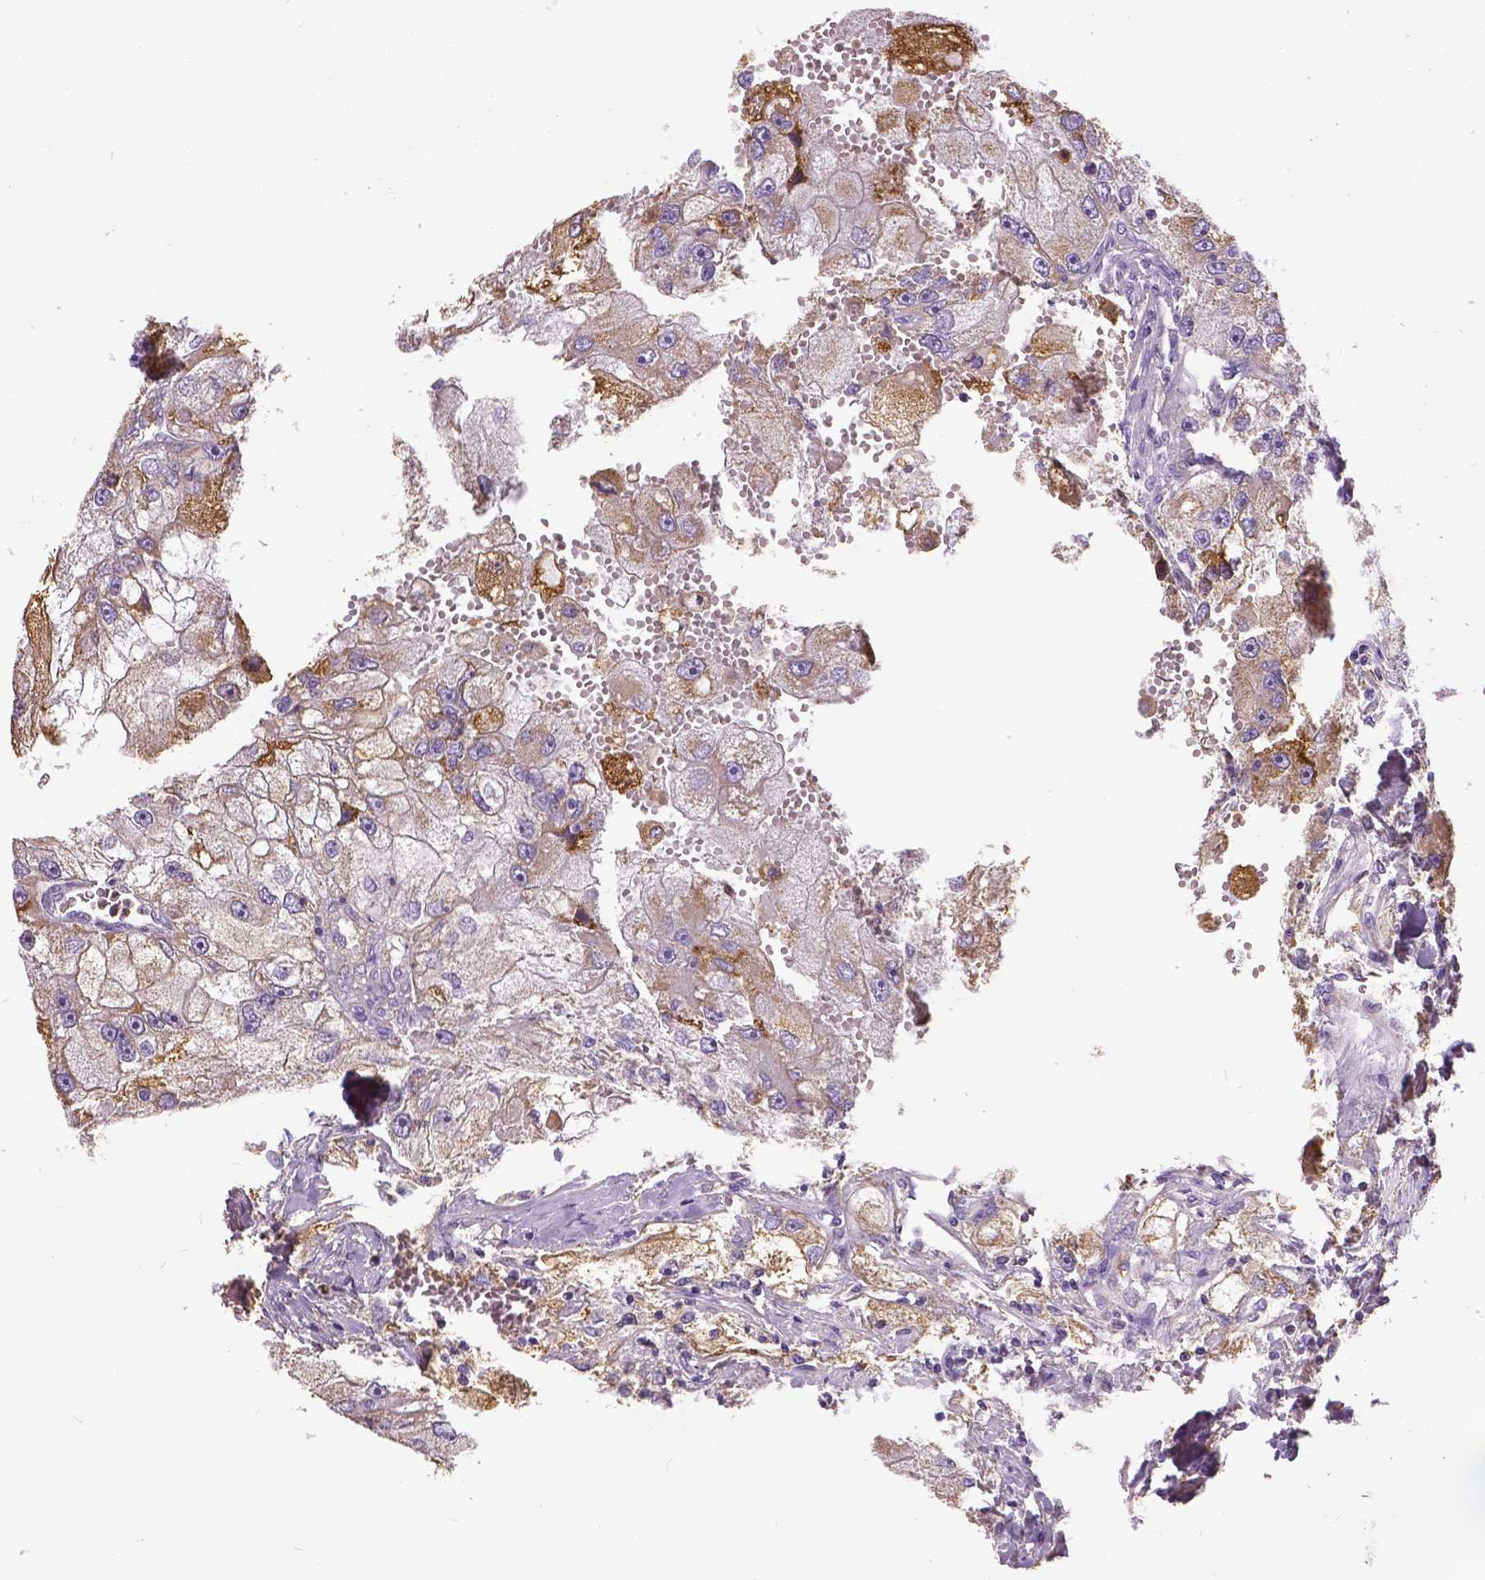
{"staining": {"intensity": "moderate", "quantity": "<25%", "location": "cytoplasmic/membranous"}, "tissue": "renal cancer", "cell_type": "Tumor cells", "image_type": "cancer", "snomed": [{"axis": "morphology", "description": "Adenocarcinoma, NOS"}, {"axis": "topography", "description": "Kidney"}], "caption": "This image demonstrates IHC staining of human renal adenocarcinoma, with low moderate cytoplasmic/membranous staining in about <25% of tumor cells.", "gene": "ANXA13", "patient": {"sex": "male", "age": 63}}